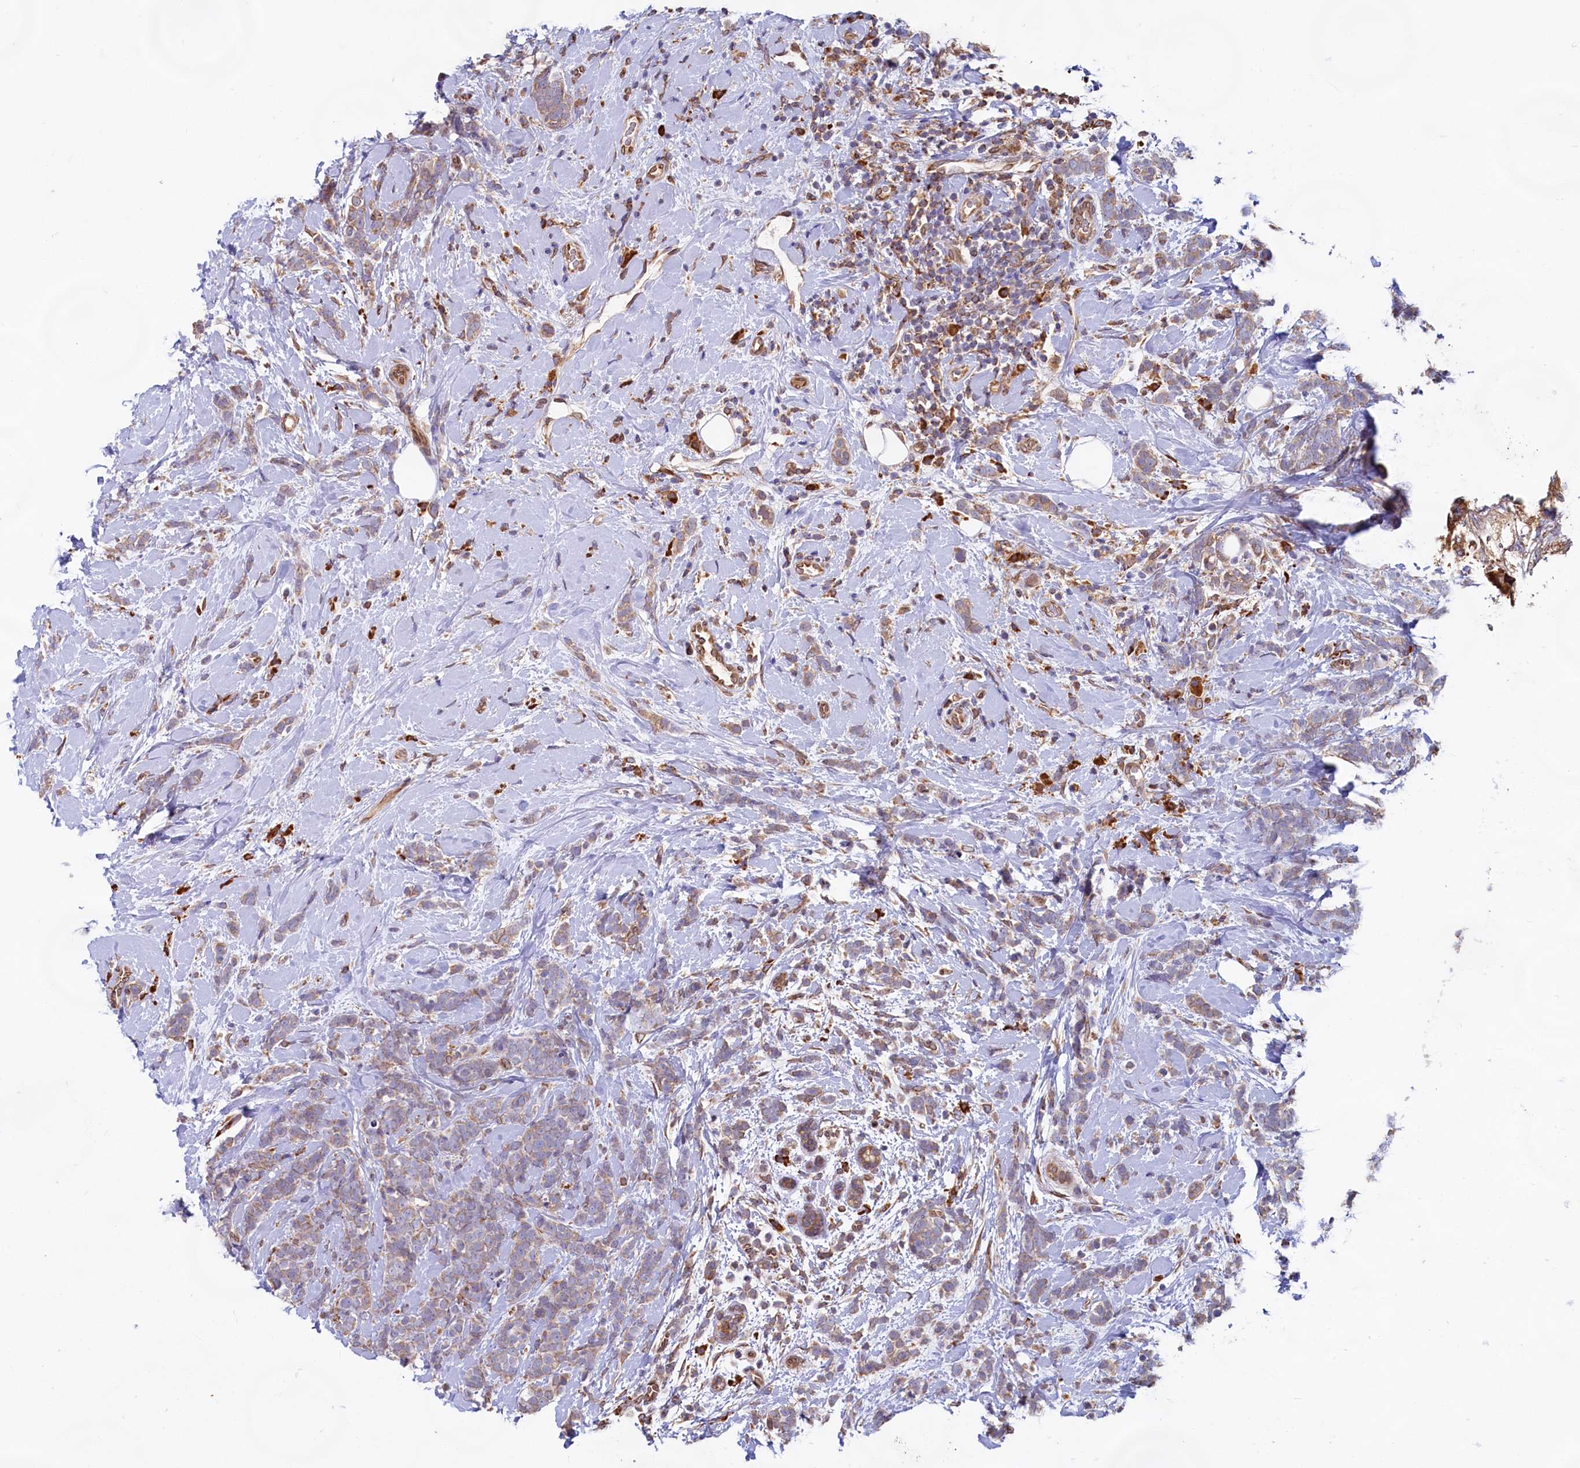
{"staining": {"intensity": "weak", "quantity": ">75%", "location": "cytoplasmic/membranous"}, "tissue": "breast cancer", "cell_type": "Tumor cells", "image_type": "cancer", "snomed": [{"axis": "morphology", "description": "Lobular carcinoma"}, {"axis": "topography", "description": "Breast"}], "caption": "Immunohistochemical staining of human breast lobular carcinoma reveals weak cytoplasmic/membranous protein staining in about >75% of tumor cells.", "gene": "TBC1D19", "patient": {"sex": "female", "age": 58}}